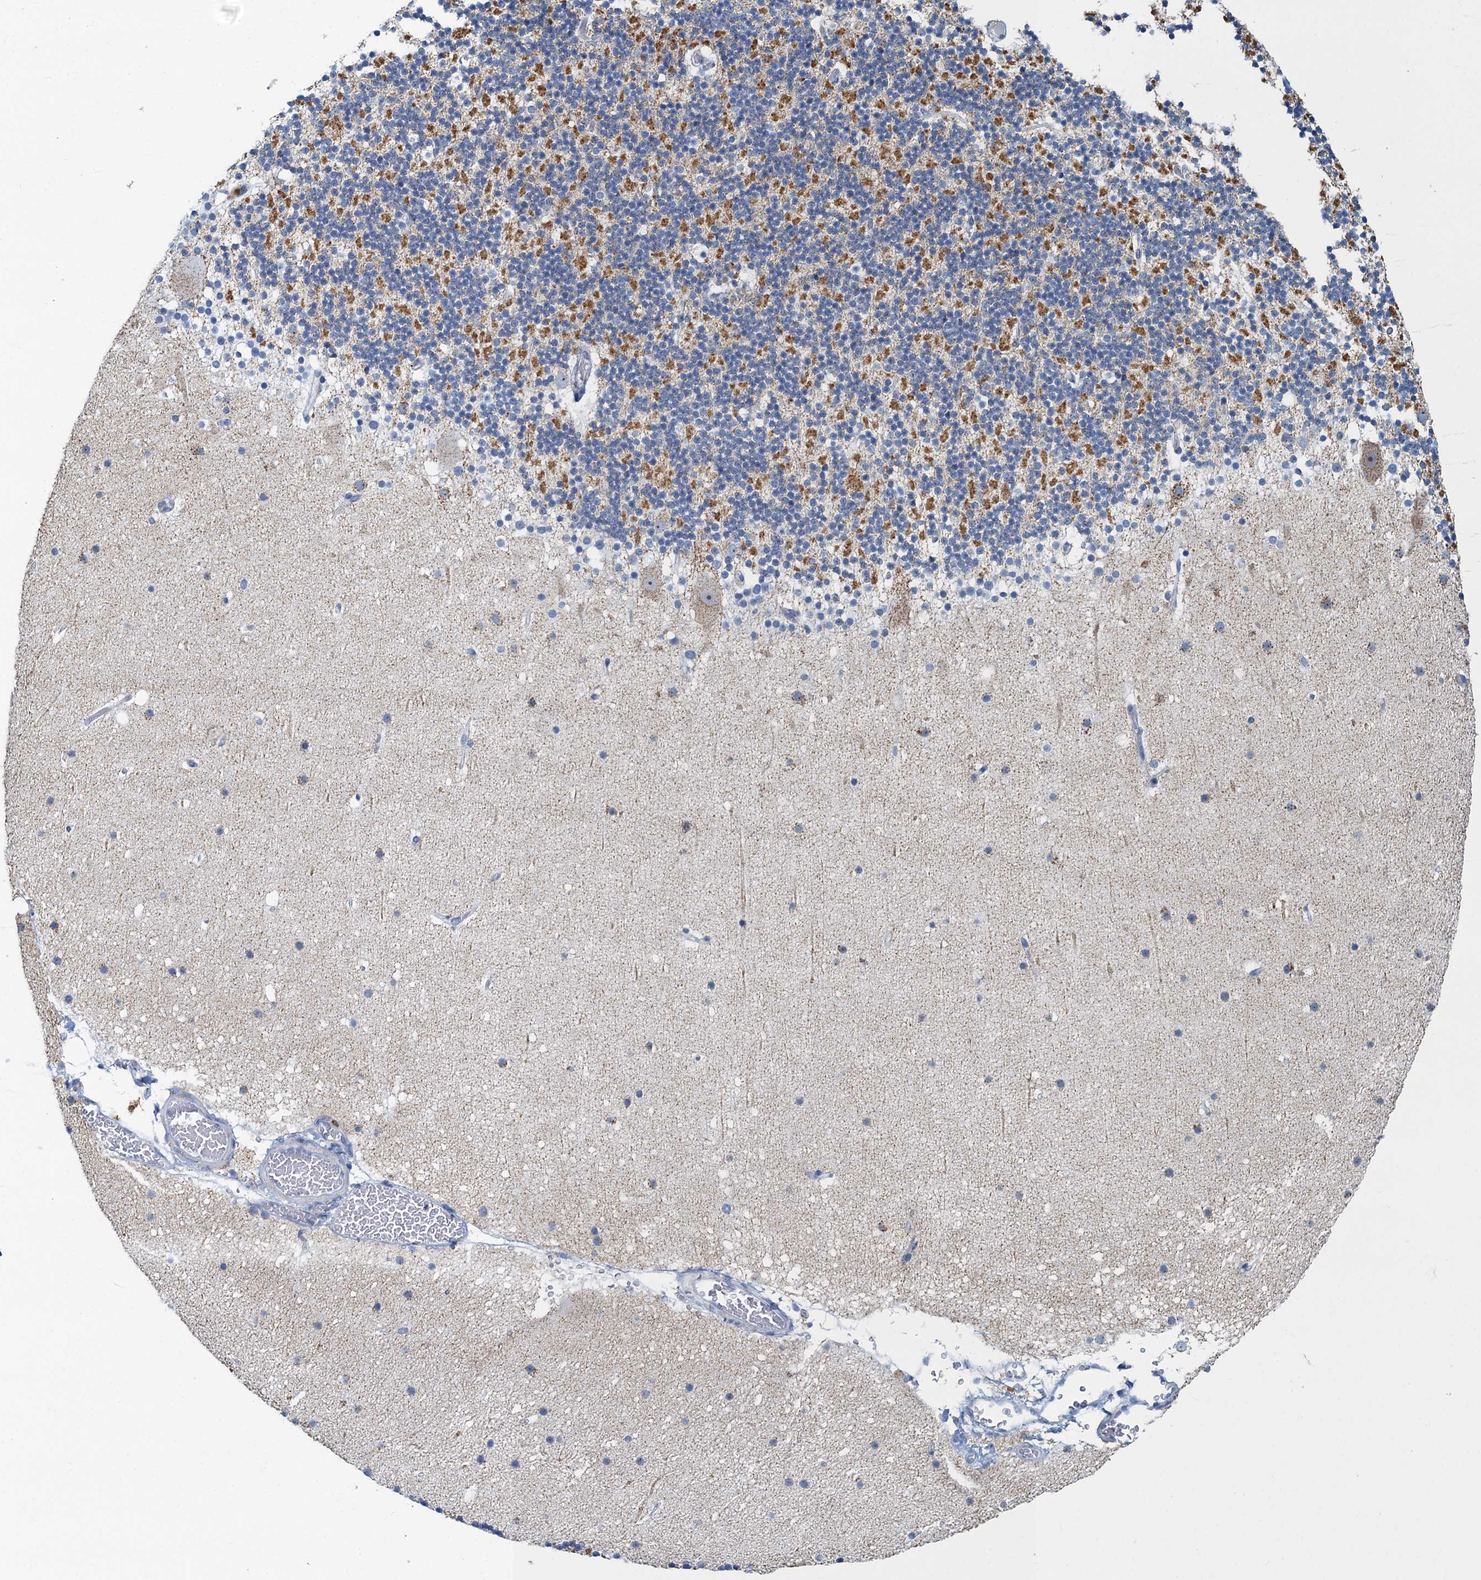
{"staining": {"intensity": "moderate", "quantity": "25%-75%", "location": "cytoplasmic/membranous"}, "tissue": "cerebellum", "cell_type": "Cells in granular layer", "image_type": "normal", "snomed": [{"axis": "morphology", "description": "Normal tissue, NOS"}, {"axis": "topography", "description": "Cerebellum"}], "caption": "Immunohistochemical staining of benign human cerebellum exhibits 25%-75% levels of moderate cytoplasmic/membranous protein positivity in approximately 25%-75% of cells in granular layer.", "gene": "RAD9B", "patient": {"sex": "male", "age": 57}}